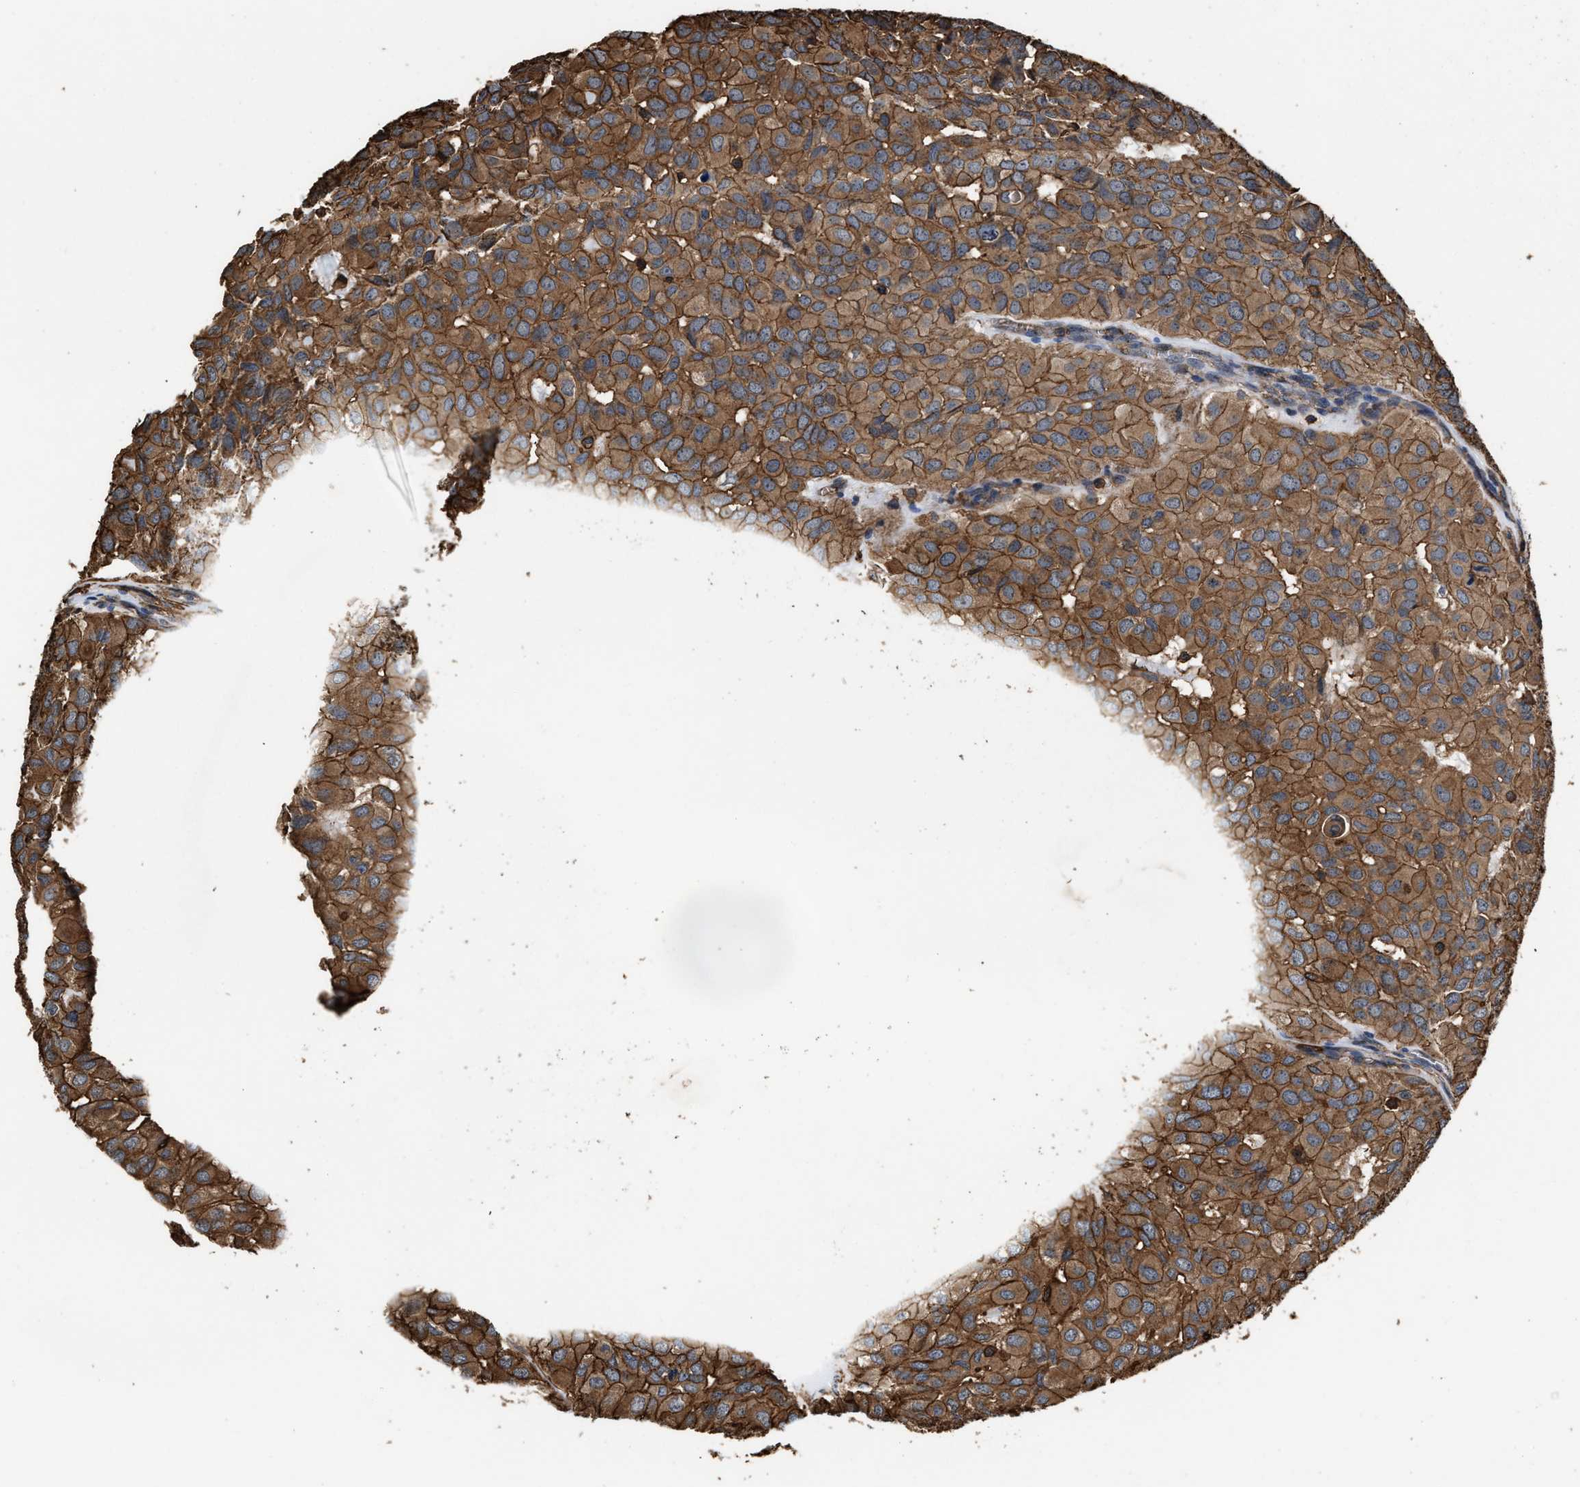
{"staining": {"intensity": "moderate", "quantity": ">75%", "location": "cytoplasmic/membranous"}, "tissue": "head and neck cancer", "cell_type": "Tumor cells", "image_type": "cancer", "snomed": [{"axis": "morphology", "description": "Adenocarcinoma, NOS"}, {"axis": "topography", "description": "Salivary gland, NOS"}, {"axis": "topography", "description": "Head-Neck"}], "caption": "Head and neck adenocarcinoma stained with DAB immunohistochemistry shows medium levels of moderate cytoplasmic/membranous staining in approximately >75% of tumor cells.", "gene": "KBTBD2", "patient": {"sex": "female", "age": 76}}